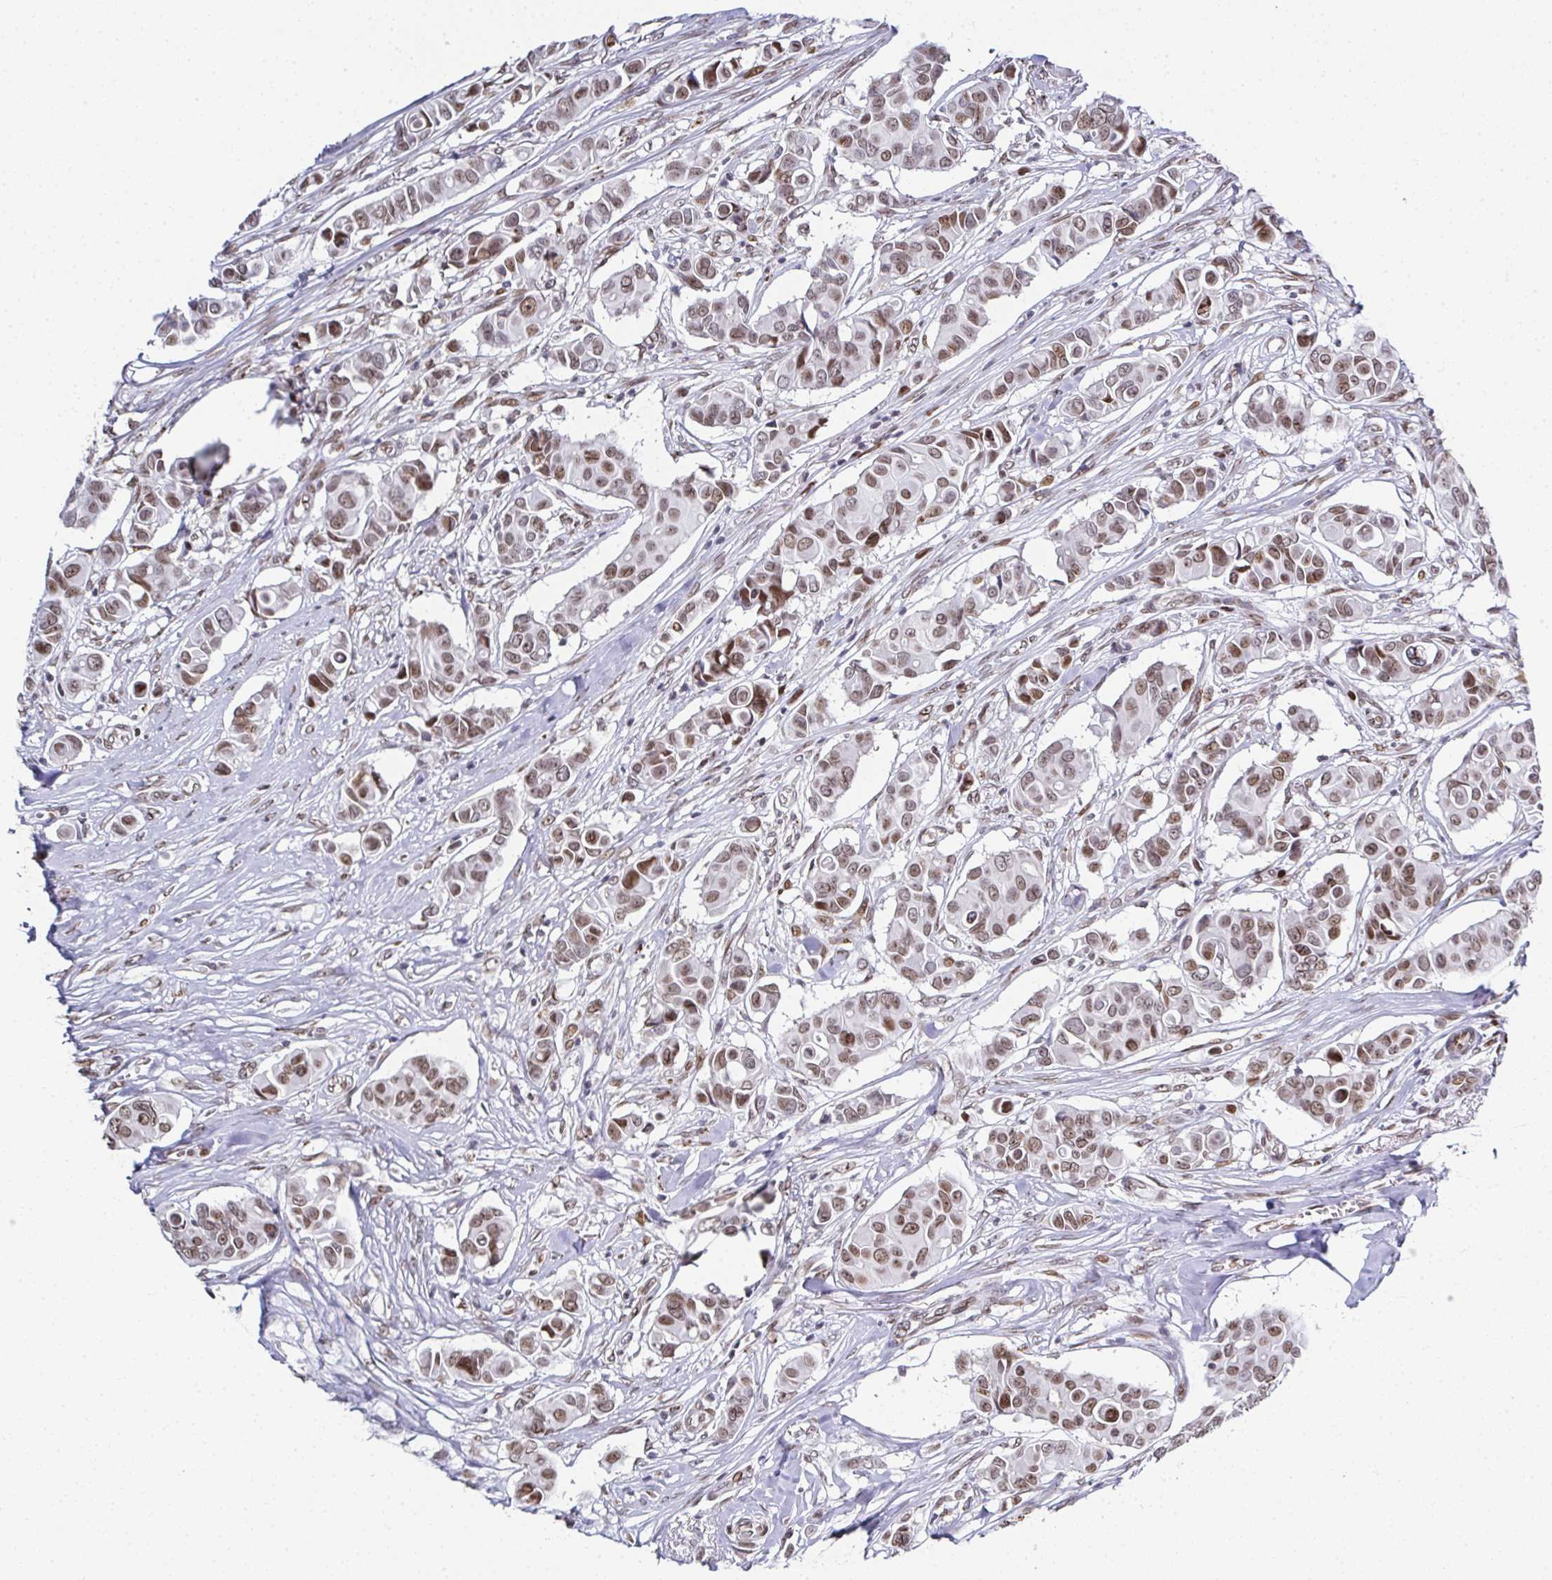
{"staining": {"intensity": "moderate", "quantity": ">75%", "location": "nuclear"}, "tissue": "breast cancer", "cell_type": "Tumor cells", "image_type": "cancer", "snomed": [{"axis": "morphology", "description": "Normal tissue, NOS"}, {"axis": "morphology", "description": "Duct carcinoma"}, {"axis": "topography", "description": "Skin"}, {"axis": "topography", "description": "Breast"}], "caption": "Immunohistochemistry (IHC) histopathology image of infiltrating ductal carcinoma (breast) stained for a protein (brown), which shows medium levels of moderate nuclear positivity in about >75% of tumor cells.", "gene": "RB1", "patient": {"sex": "female", "age": 54}}